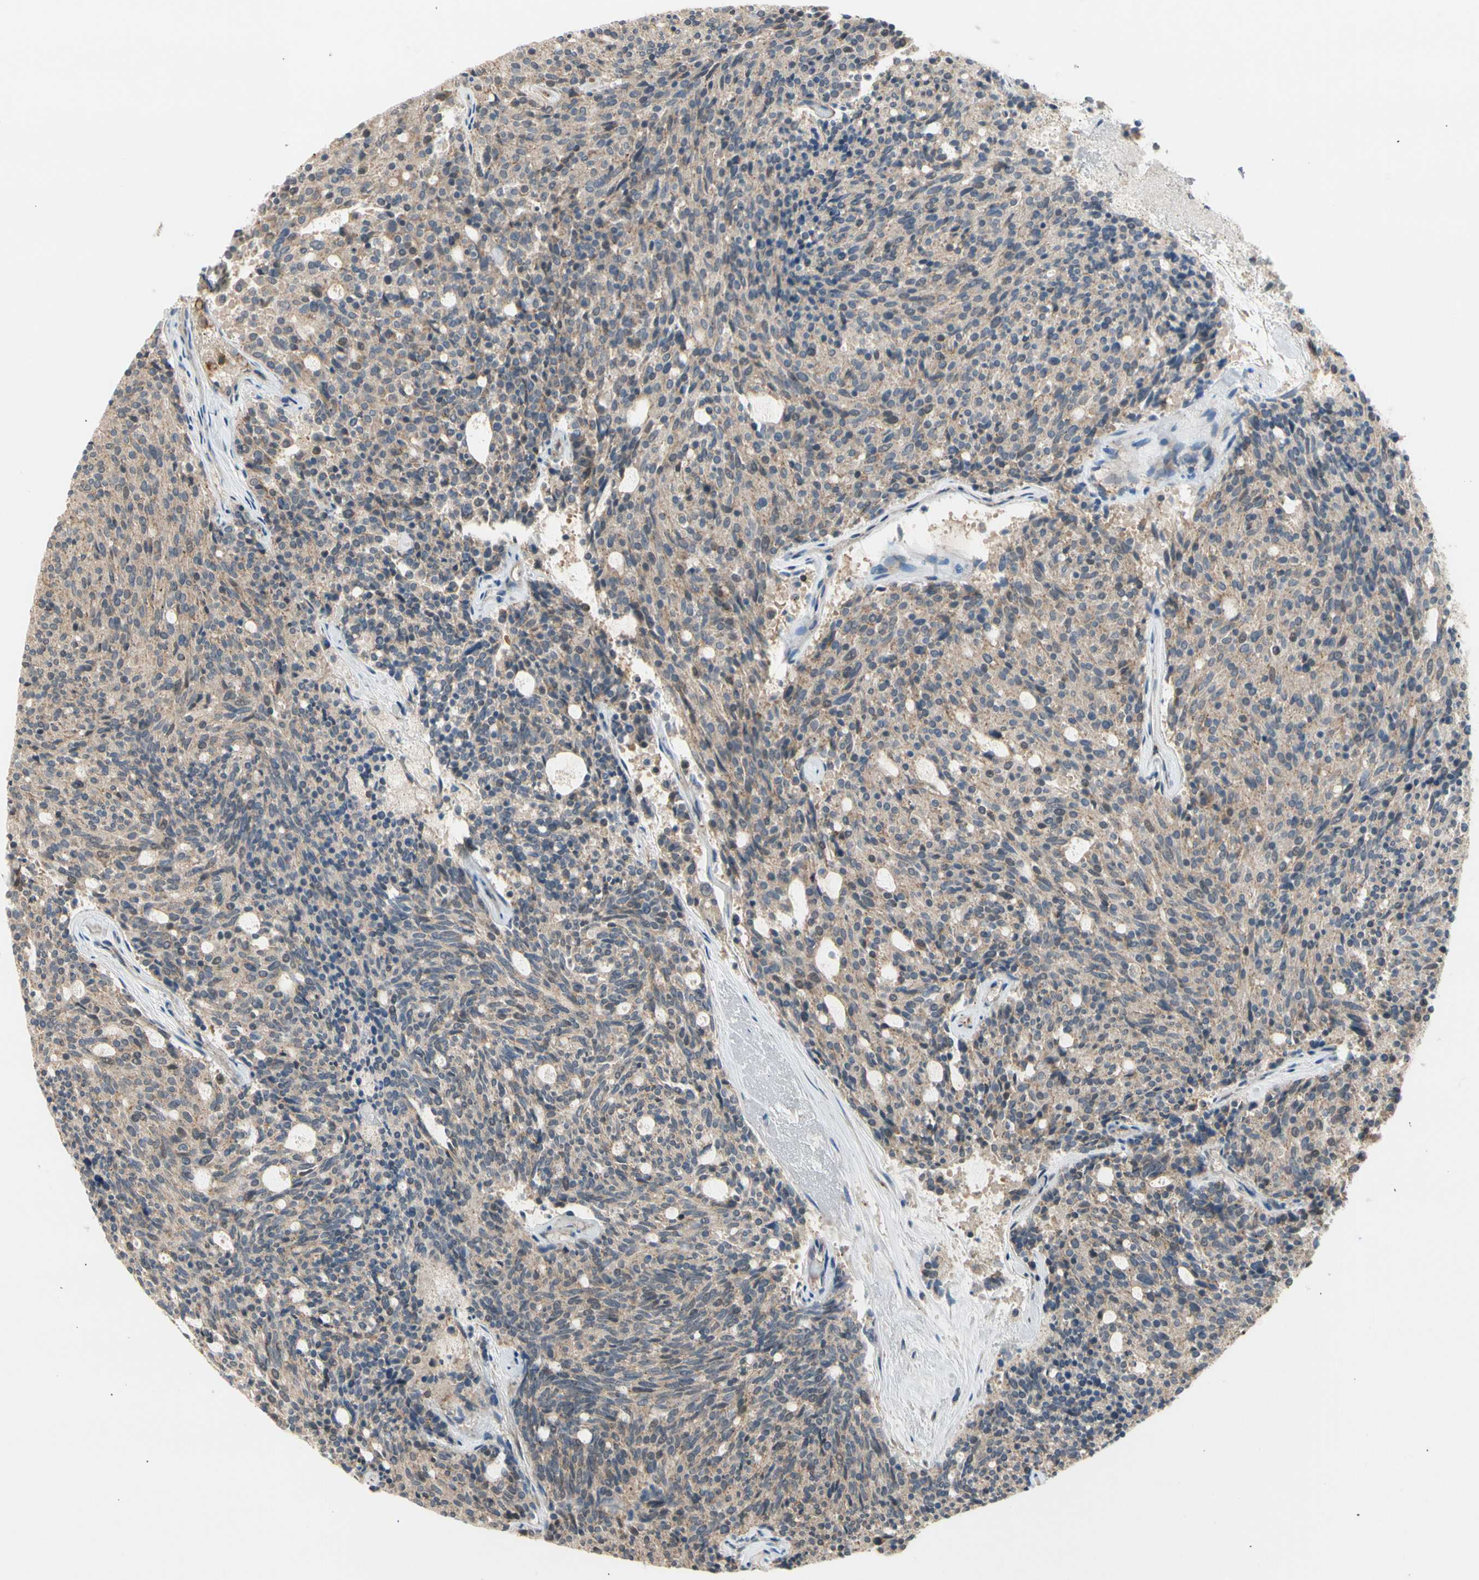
{"staining": {"intensity": "weak", "quantity": ">75%", "location": "cytoplasmic/membranous"}, "tissue": "carcinoid", "cell_type": "Tumor cells", "image_type": "cancer", "snomed": [{"axis": "morphology", "description": "Carcinoid, malignant, NOS"}, {"axis": "topography", "description": "Pancreas"}], "caption": "Carcinoid (malignant) was stained to show a protein in brown. There is low levels of weak cytoplasmic/membranous positivity in about >75% of tumor cells. (Brightfield microscopy of DAB IHC at high magnification).", "gene": "GALNT5", "patient": {"sex": "female", "age": 54}}